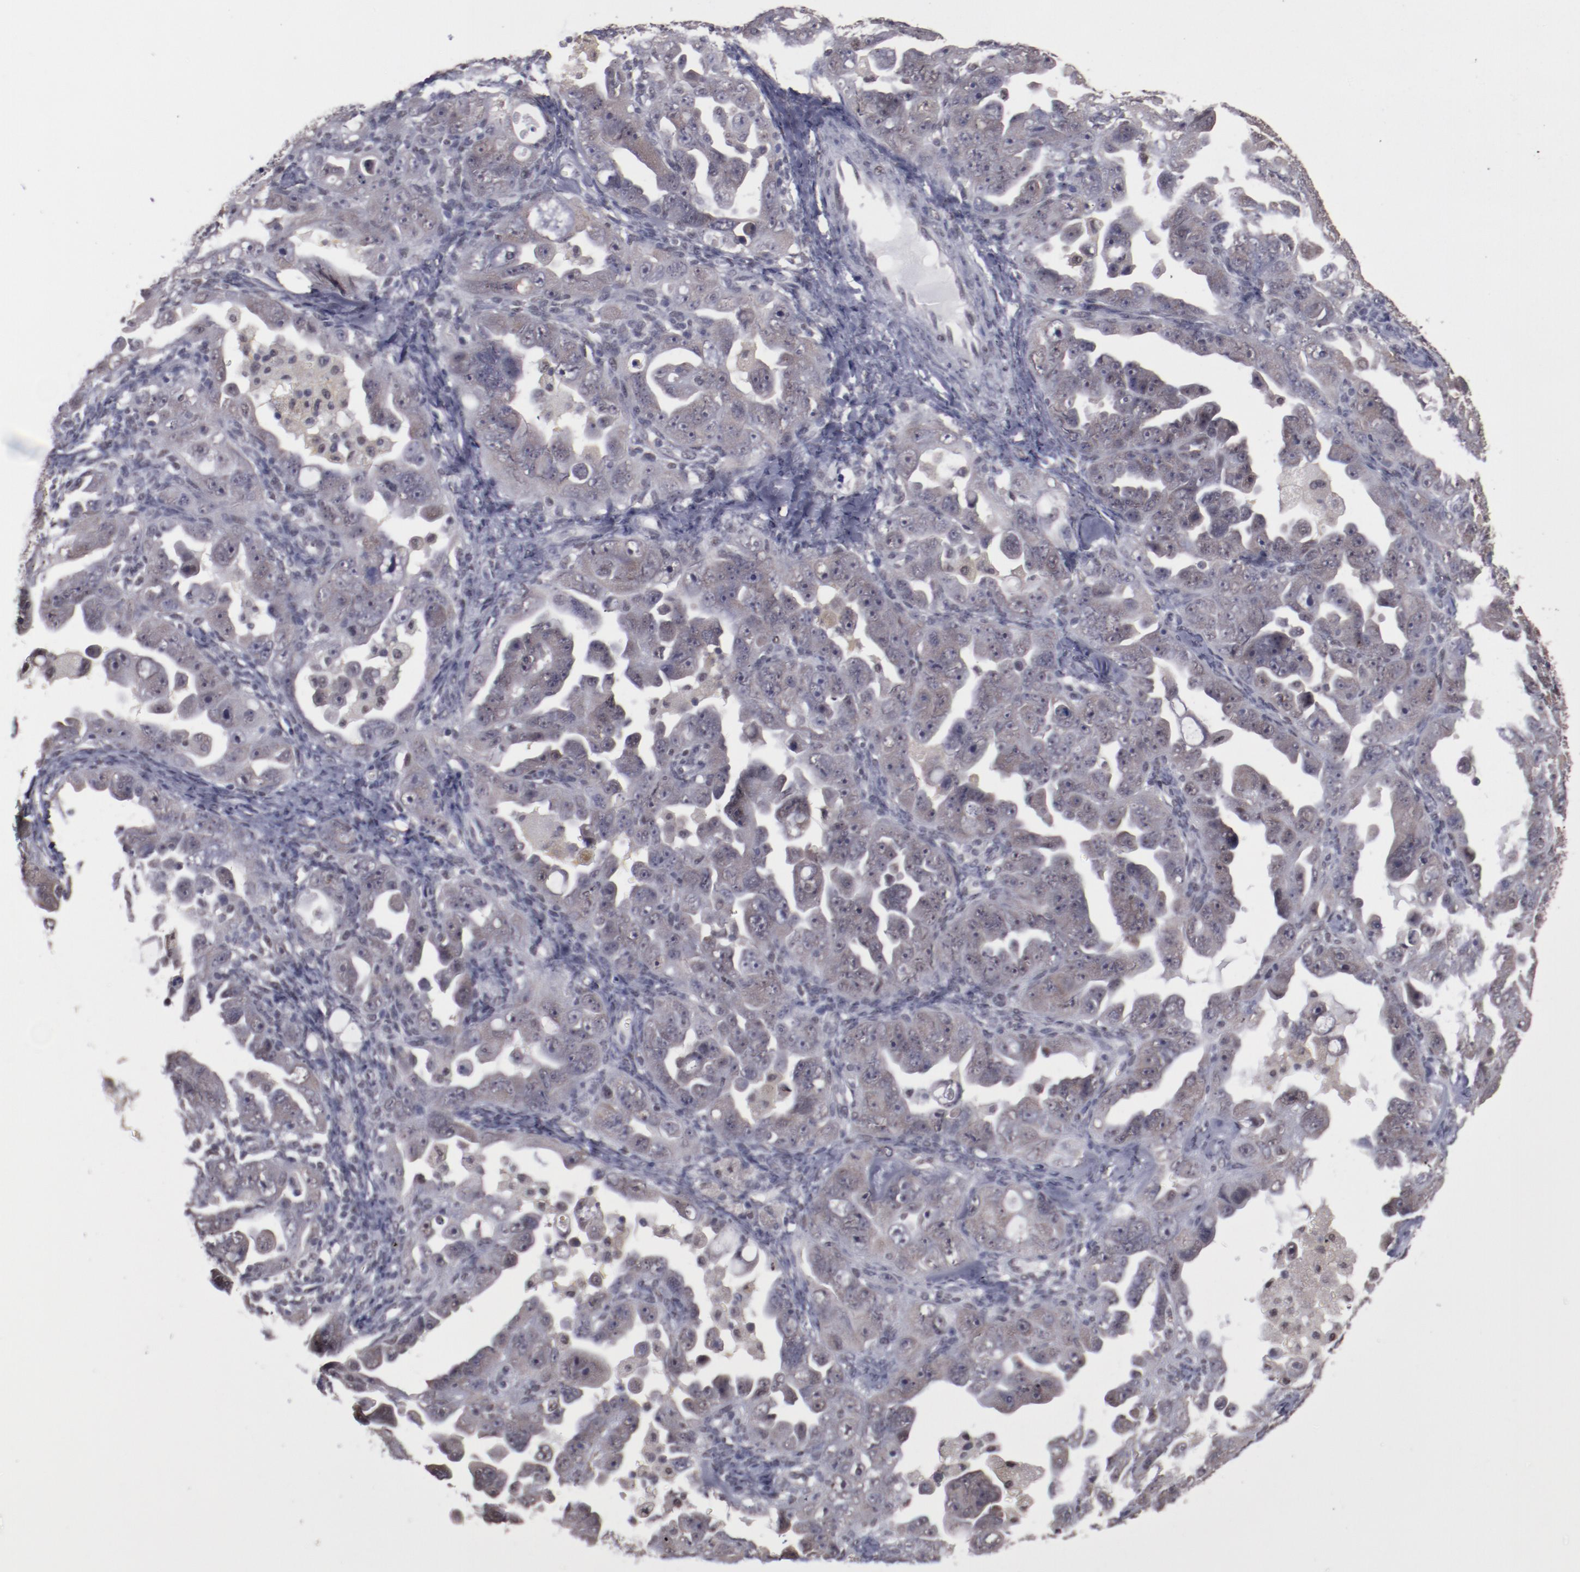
{"staining": {"intensity": "weak", "quantity": "25%-75%", "location": "cytoplasmic/membranous"}, "tissue": "ovarian cancer", "cell_type": "Tumor cells", "image_type": "cancer", "snomed": [{"axis": "morphology", "description": "Cystadenocarcinoma, serous, NOS"}, {"axis": "topography", "description": "Ovary"}], "caption": "A photomicrograph of ovarian serous cystadenocarcinoma stained for a protein exhibits weak cytoplasmic/membranous brown staining in tumor cells.", "gene": "ARNT", "patient": {"sex": "female", "age": 66}}